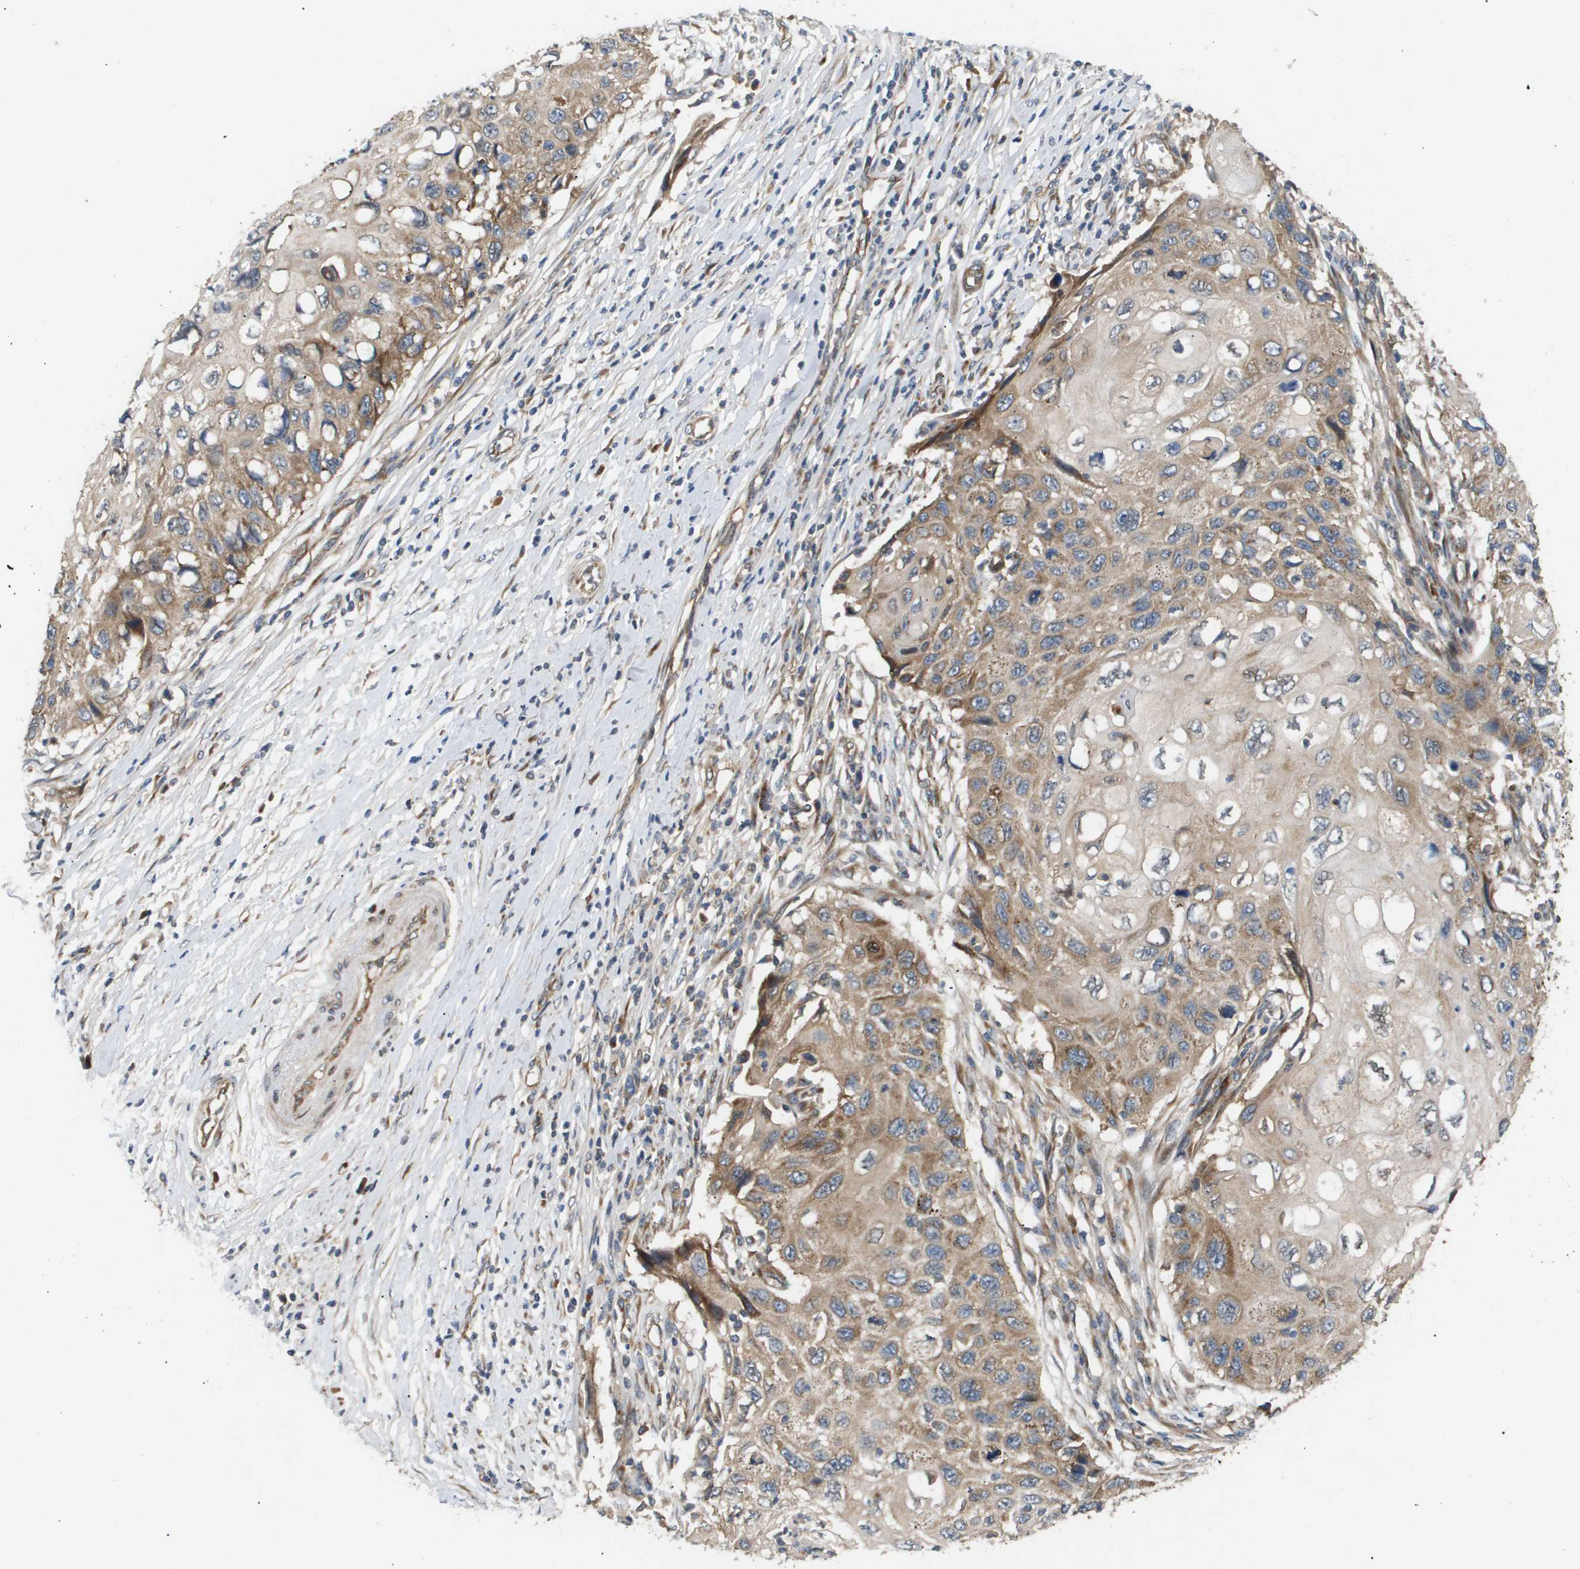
{"staining": {"intensity": "moderate", "quantity": "25%-75%", "location": "cytoplasmic/membranous"}, "tissue": "cervical cancer", "cell_type": "Tumor cells", "image_type": "cancer", "snomed": [{"axis": "morphology", "description": "Squamous cell carcinoma, NOS"}, {"axis": "topography", "description": "Cervix"}], "caption": "This micrograph displays immunohistochemistry staining of human squamous cell carcinoma (cervical), with medium moderate cytoplasmic/membranous positivity in about 25%-75% of tumor cells.", "gene": "LYSMD3", "patient": {"sex": "female", "age": 70}}